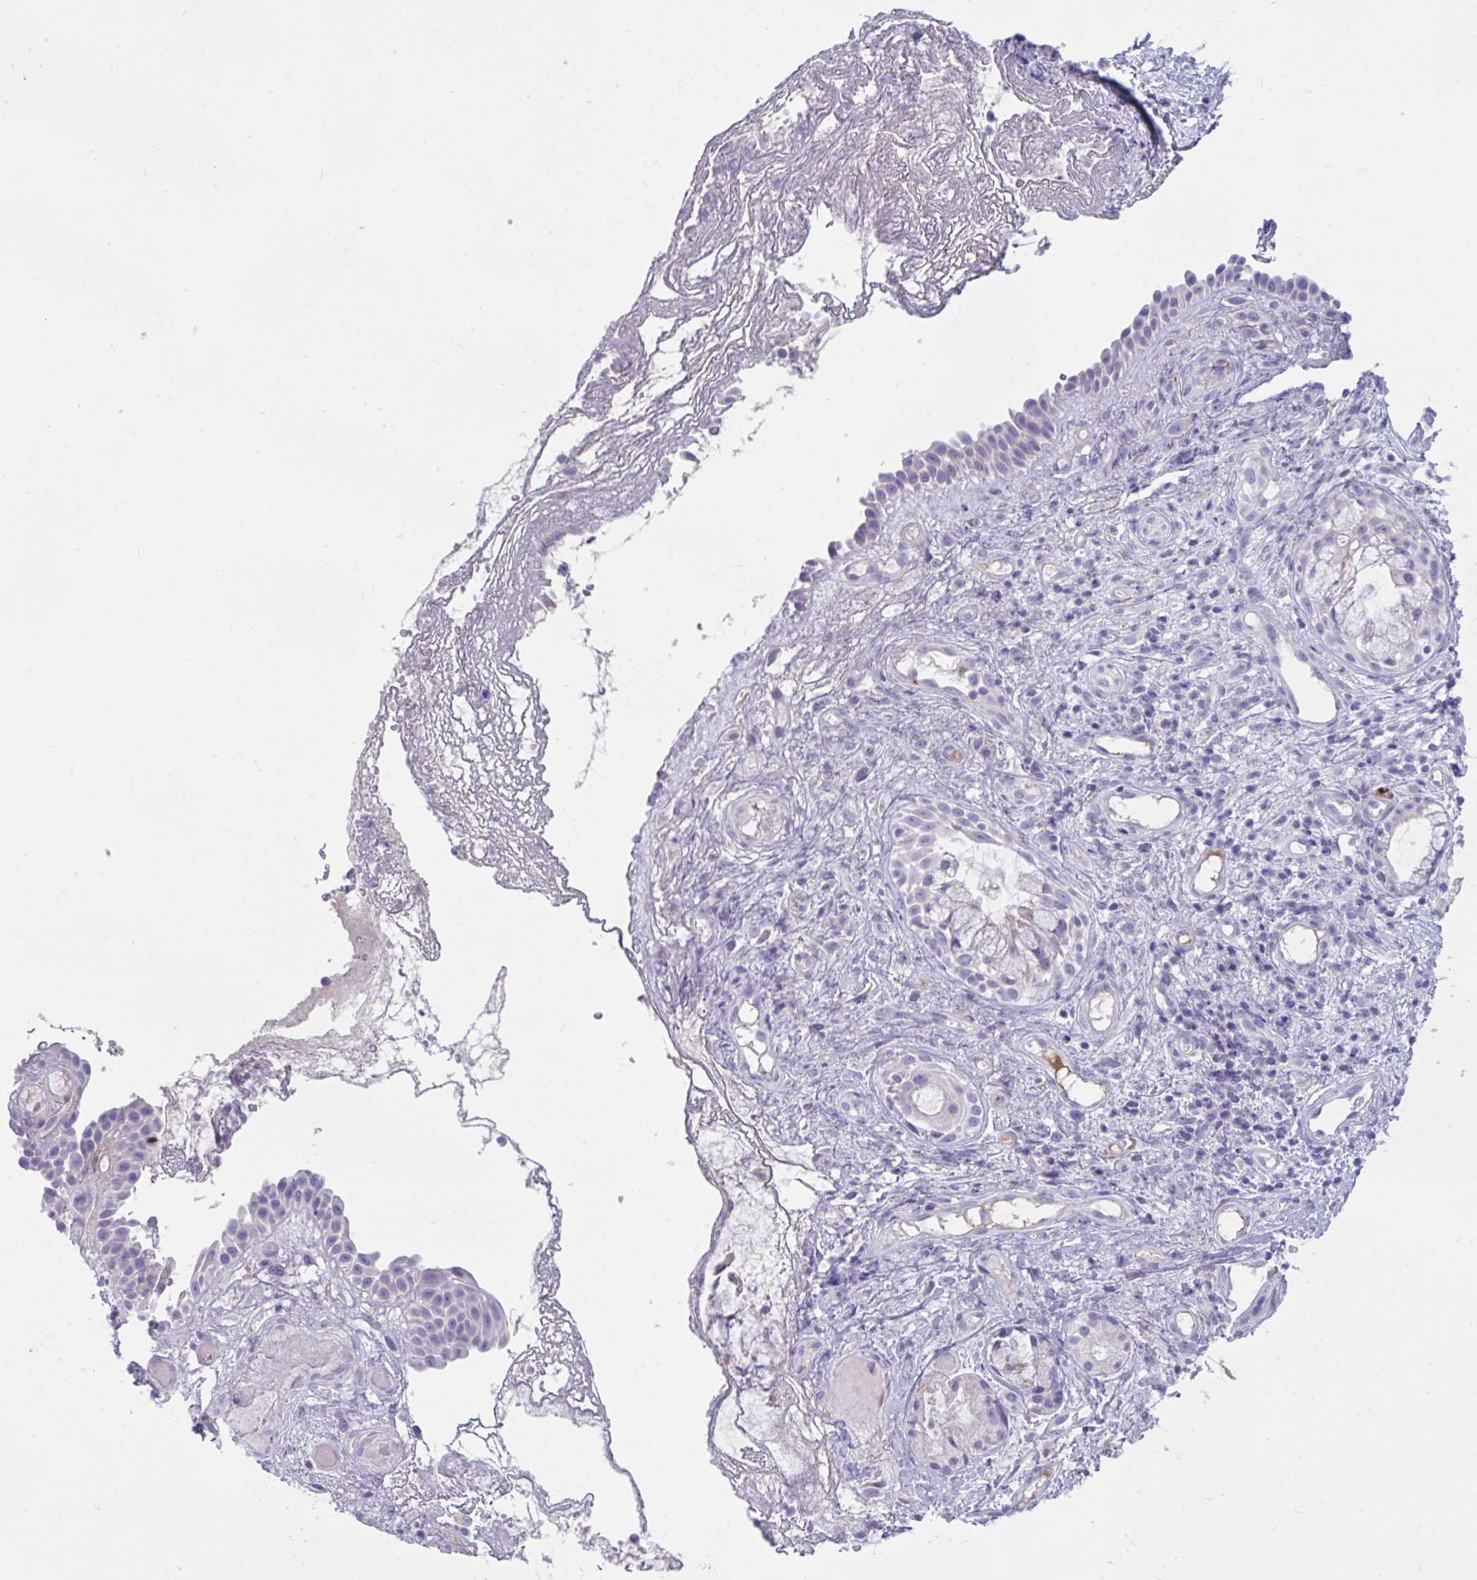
{"staining": {"intensity": "negative", "quantity": "none", "location": "none"}, "tissue": "nasopharynx", "cell_type": "Respiratory epithelial cells", "image_type": "normal", "snomed": [{"axis": "morphology", "description": "Normal tissue, NOS"}, {"axis": "morphology", "description": "Inflammation, NOS"}, {"axis": "topography", "description": "Nasopharynx"}], "caption": "Immunohistochemical staining of normal nasopharynx demonstrates no significant staining in respiratory epithelial cells.", "gene": "PLA2G12B", "patient": {"sex": "male", "age": 54}}